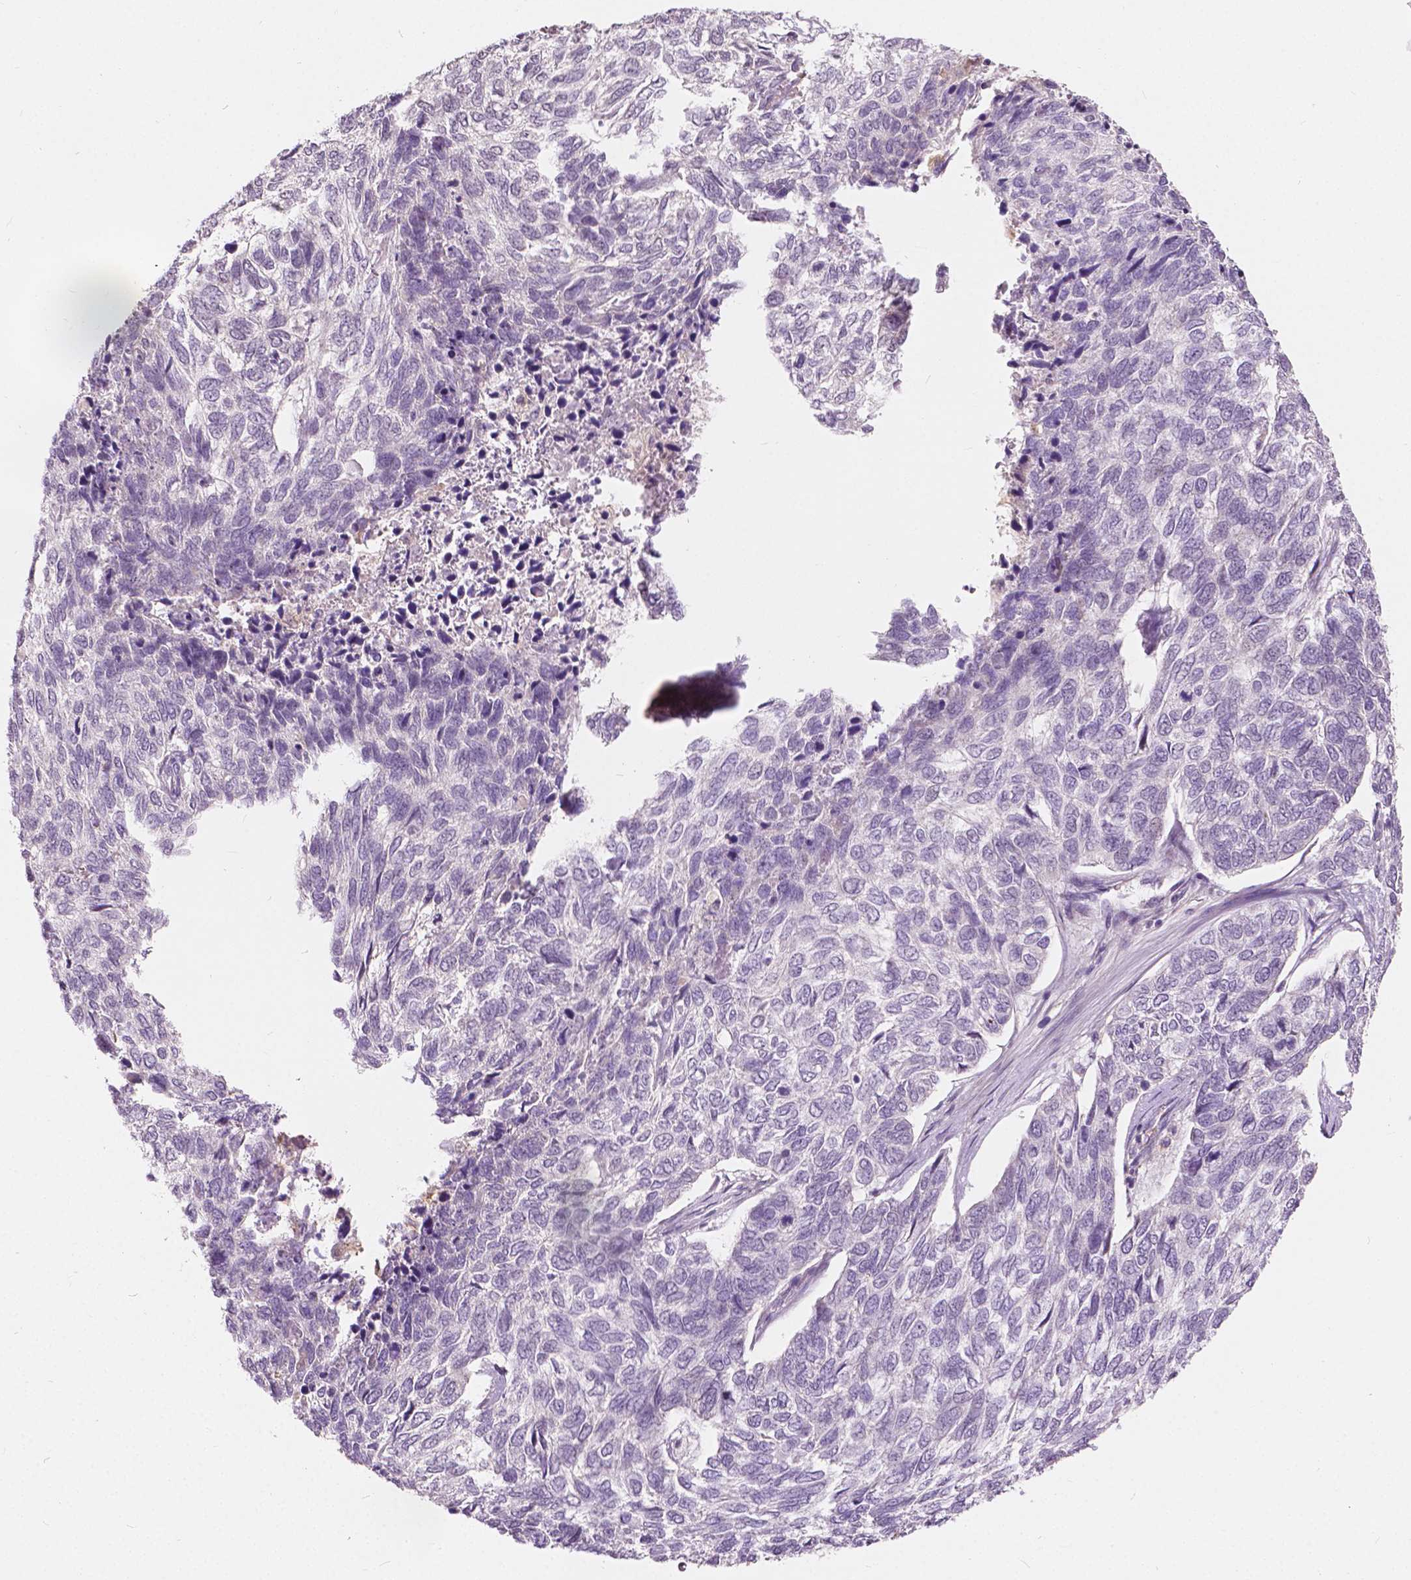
{"staining": {"intensity": "negative", "quantity": "none", "location": "none"}, "tissue": "skin cancer", "cell_type": "Tumor cells", "image_type": "cancer", "snomed": [{"axis": "morphology", "description": "Basal cell carcinoma"}, {"axis": "topography", "description": "Skin"}], "caption": "IHC histopathology image of neoplastic tissue: human skin basal cell carcinoma stained with DAB demonstrates no significant protein staining in tumor cells.", "gene": "DLX6", "patient": {"sex": "female", "age": 65}}